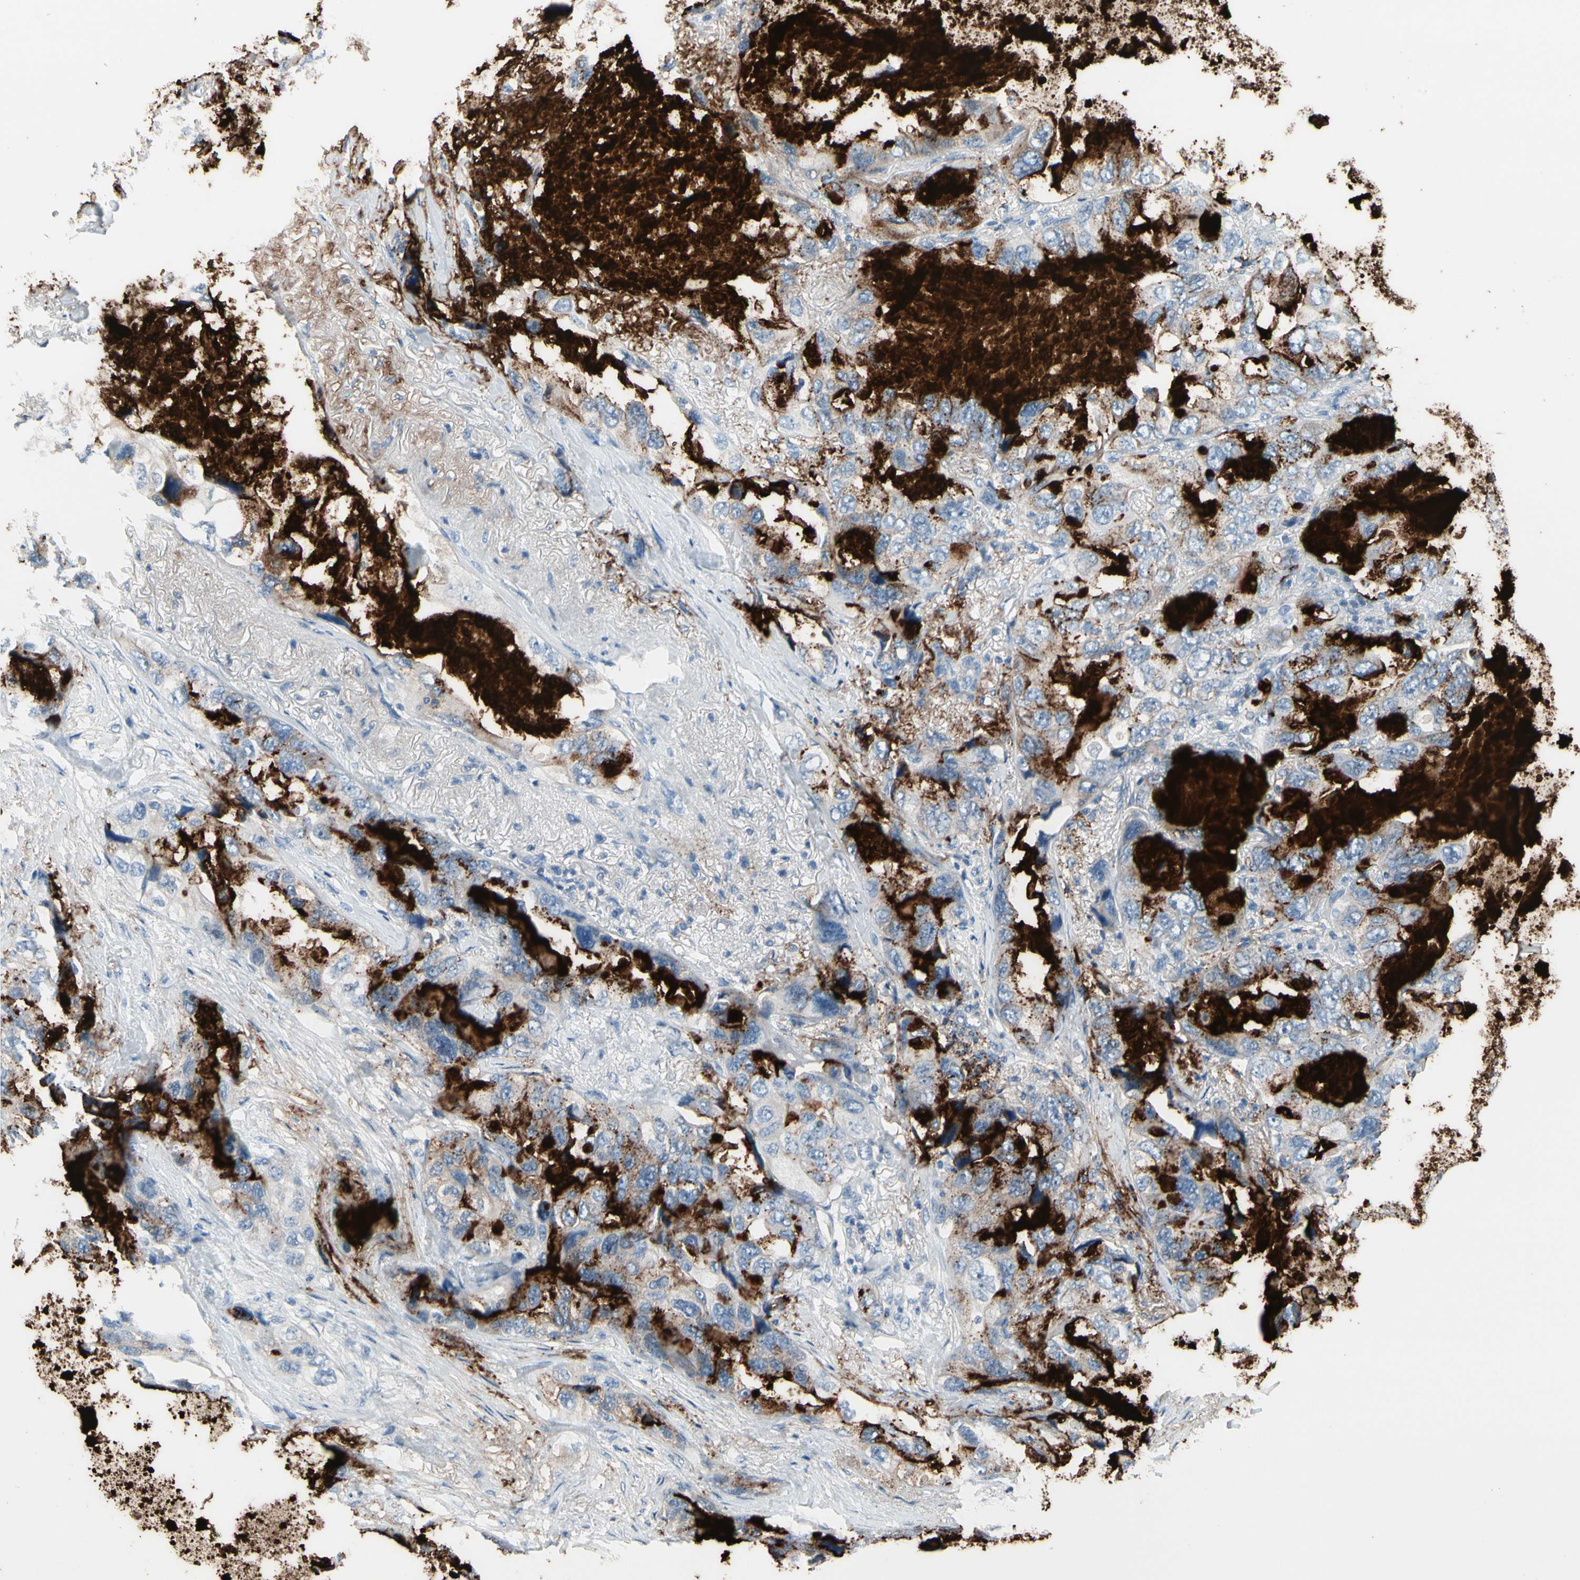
{"staining": {"intensity": "strong", "quantity": ">75%", "location": "cytoplasmic/membranous"}, "tissue": "lung cancer", "cell_type": "Tumor cells", "image_type": "cancer", "snomed": [{"axis": "morphology", "description": "Squamous cell carcinoma, NOS"}, {"axis": "topography", "description": "Lung"}], "caption": "Immunohistochemistry (IHC) (DAB (3,3'-diaminobenzidine)) staining of human lung cancer shows strong cytoplasmic/membranous protein staining in approximately >75% of tumor cells. The protein of interest is stained brown, and the nuclei are stained in blue (DAB IHC with brightfield microscopy, high magnification).", "gene": "MUC5B", "patient": {"sex": "female", "age": 73}}